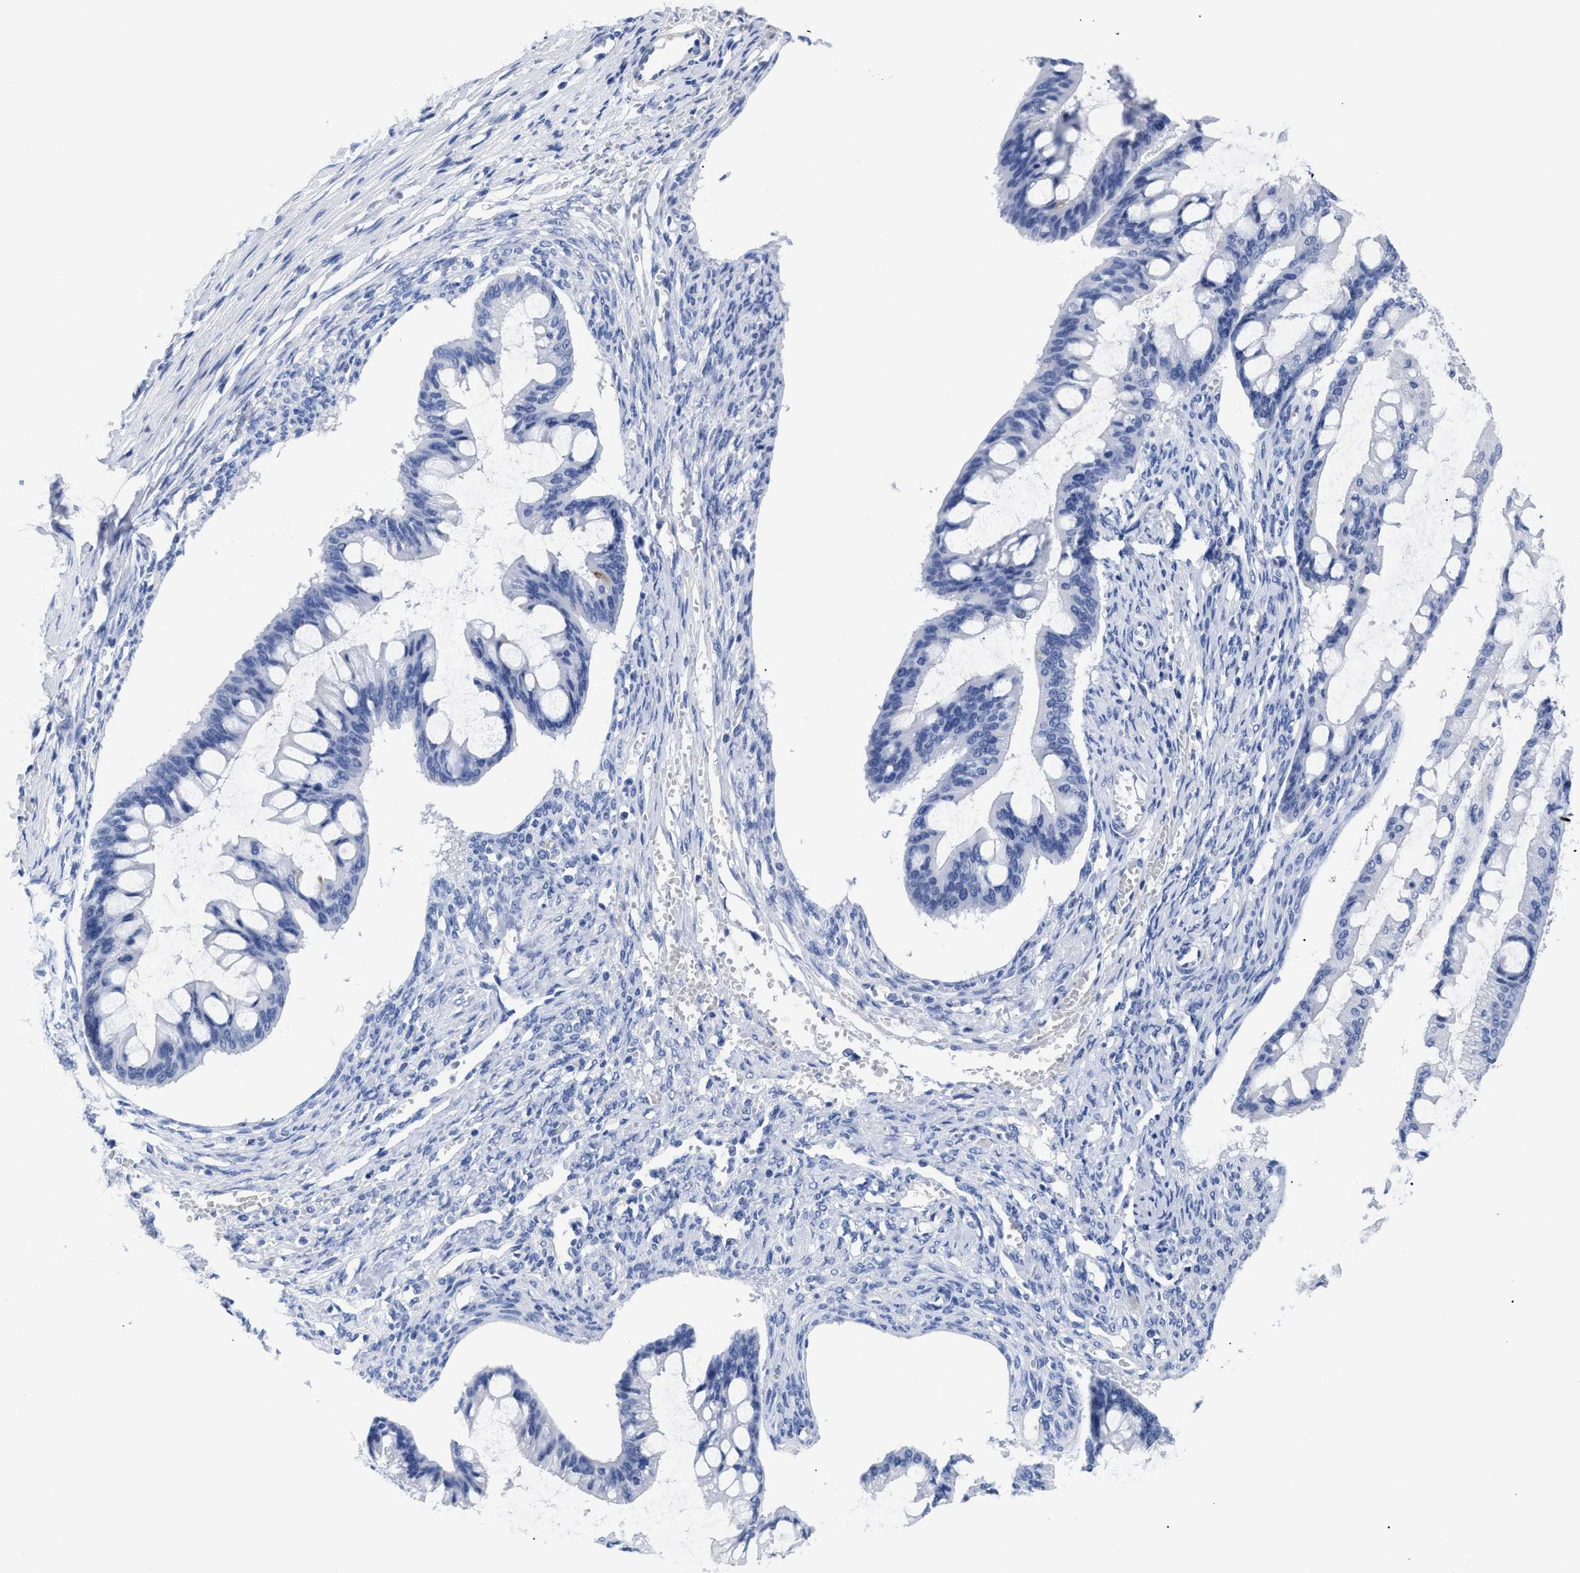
{"staining": {"intensity": "strong", "quantity": "<25%", "location": "cytoplasmic/membranous"}, "tissue": "ovarian cancer", "cell_type": "Tumor cells", "image_type": "cancer", "snomed": [{"axis": "morphology", "description": "Cystadenocarcinoma, mucinous, NOS"}, {"axis": "topography", "description": "Ovary"}], "caption": "Ovarian cancer tissue displays strong cytoplasmic/membranous positivity in approximately <25% of tumor cells, visualized by immunohistochemistry.", "gene": "DUSP26", "patient": {"sex": "female", "age": 73}}